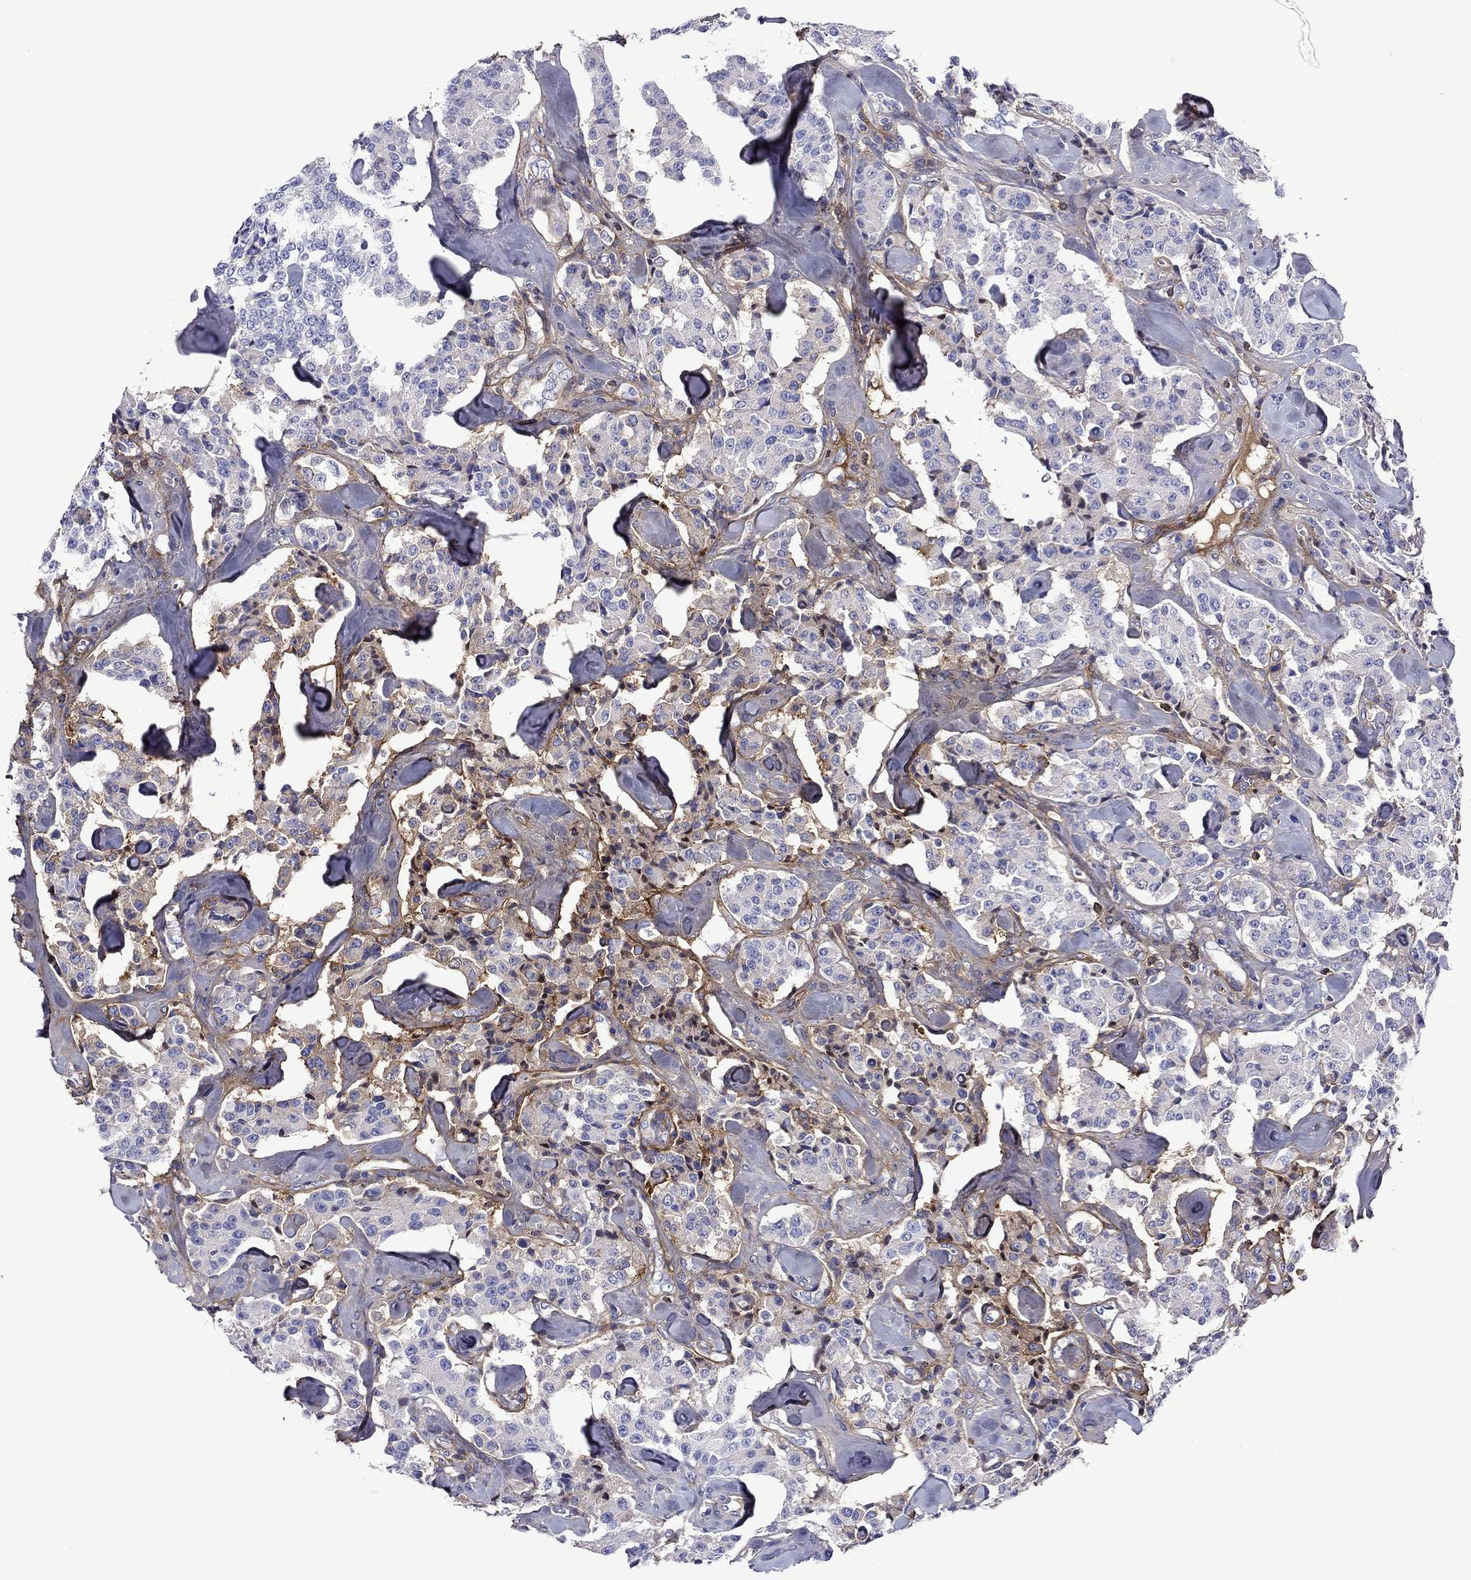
{"staining": {"intensity": "negative", "quantity": "none", "location": "none"}, "tissue": "carcinoid", "cell_type": "Tumor cells", "image_type": "cancer", "snomed": [{"axis": "morphology", "description": "Carcinoid, malignant, NOS"}, {"axis": "topography", "description": "Pancreas"}], "caption": "Immunohistochemistry (IHC) photomicrograph of neoplastic tissue: human malignant carcinoid stained with DAB (3,3'-diaminobenzidine) demonstrates no significant protein expression in tumor cells. Nuclei are stained in blue.", "gene": "HSPG2", "patient": {"sex": "male", "age": 41}}